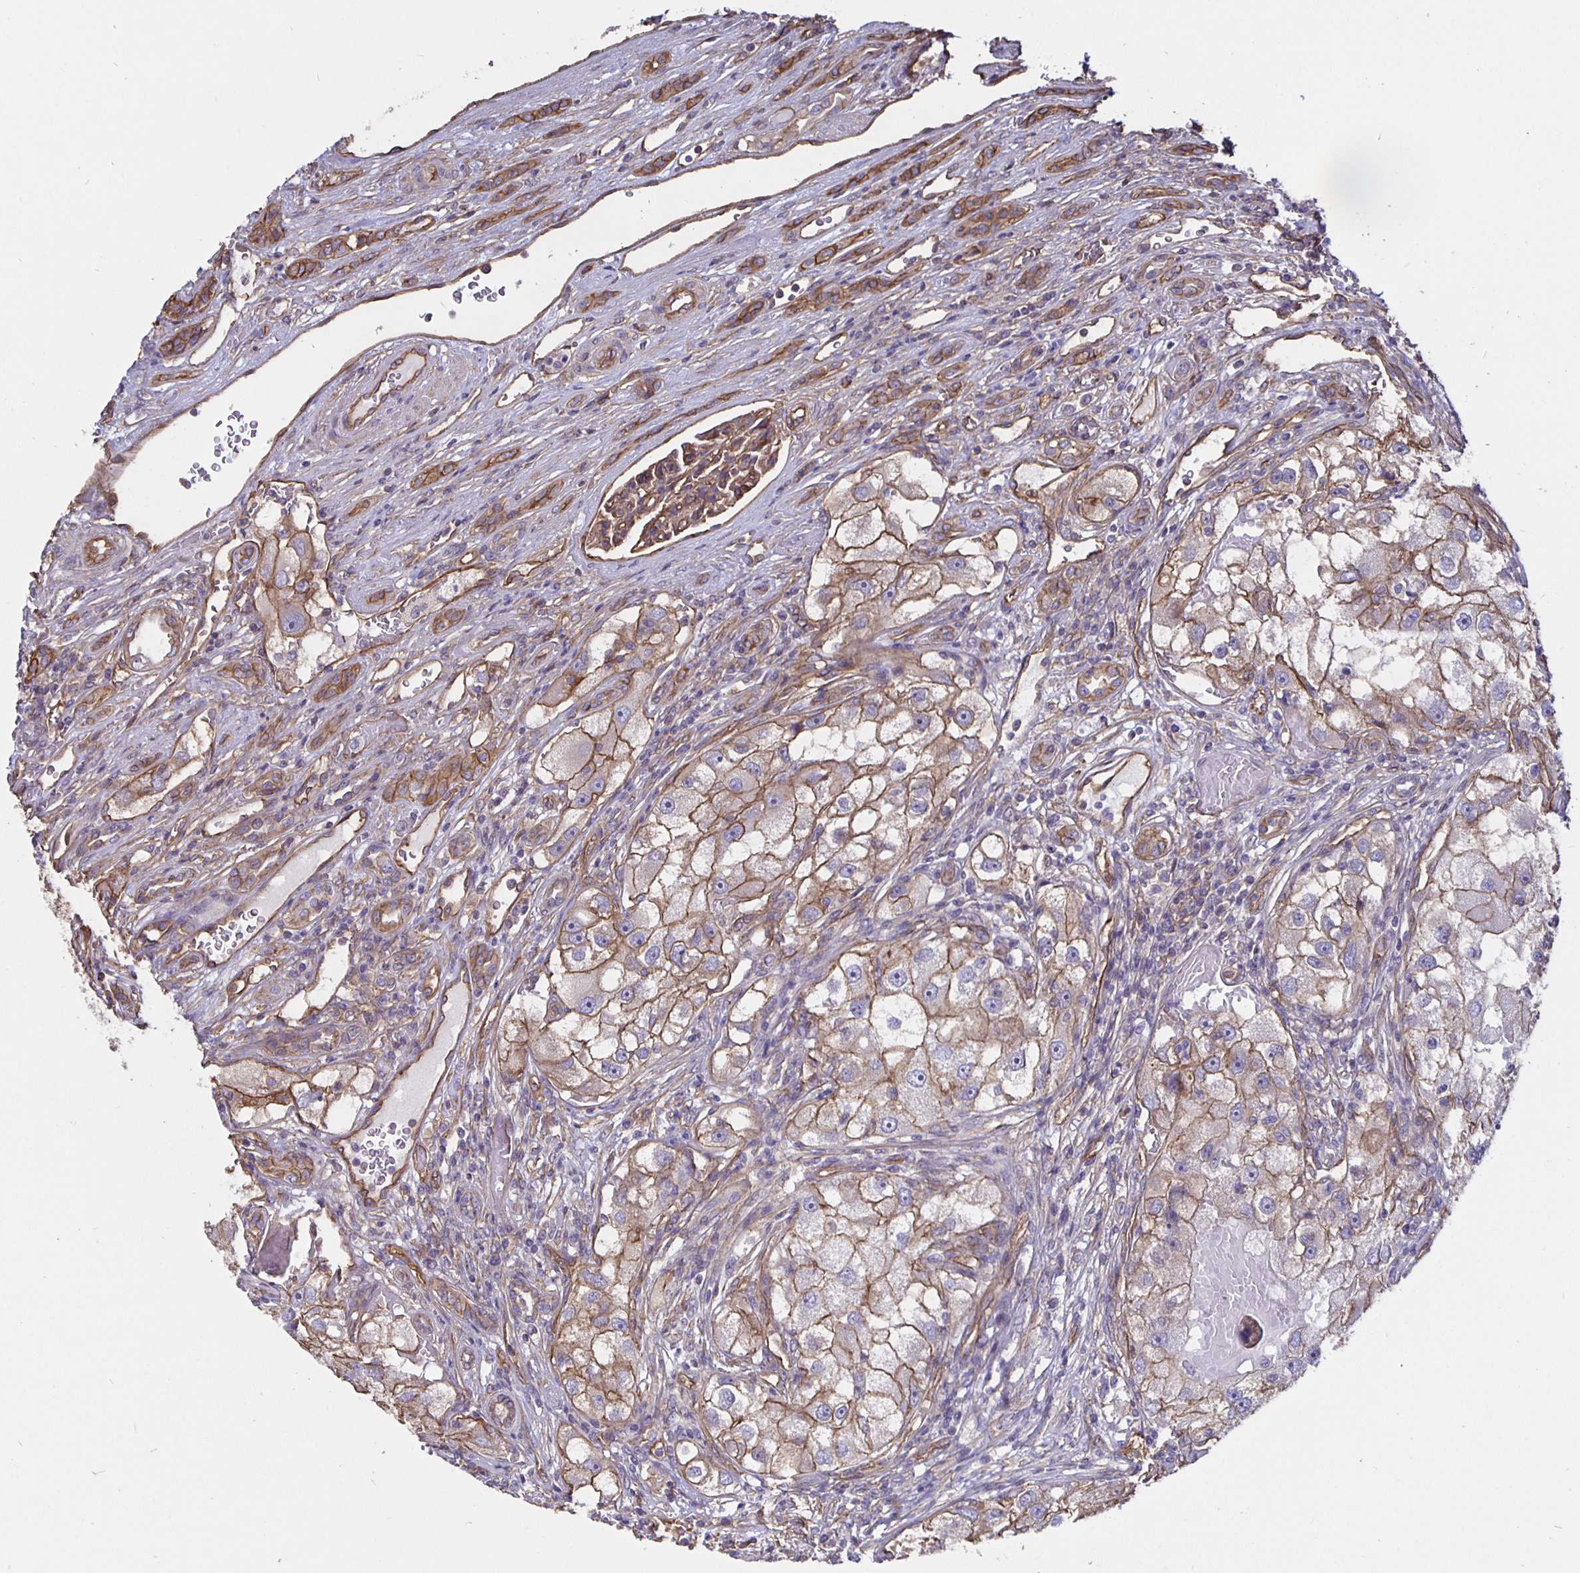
{"staining": {"intensity": "moderate", "quantity": ">75%", "location": "cytoplasmic/membranous"}, "tissue": "renal cancer", "cell_type": "Tumor cells", "image_type": "cancer", "snomed": [{"axis": "morphology", "description": "Adenocarcinoma, NOS"}, {"axis": "topography", "description": "Kidney"}], "caption": "This histopathology image shows immunohistochemistry (IHC) staining of renal cancer (adenocarcinoma), with medium moderate cytoplasmic/membranous positivity in approximately >75% of tumor cells.", "gene": "ARHGEF39", "patient": {"sex": "male", "age": 63}}